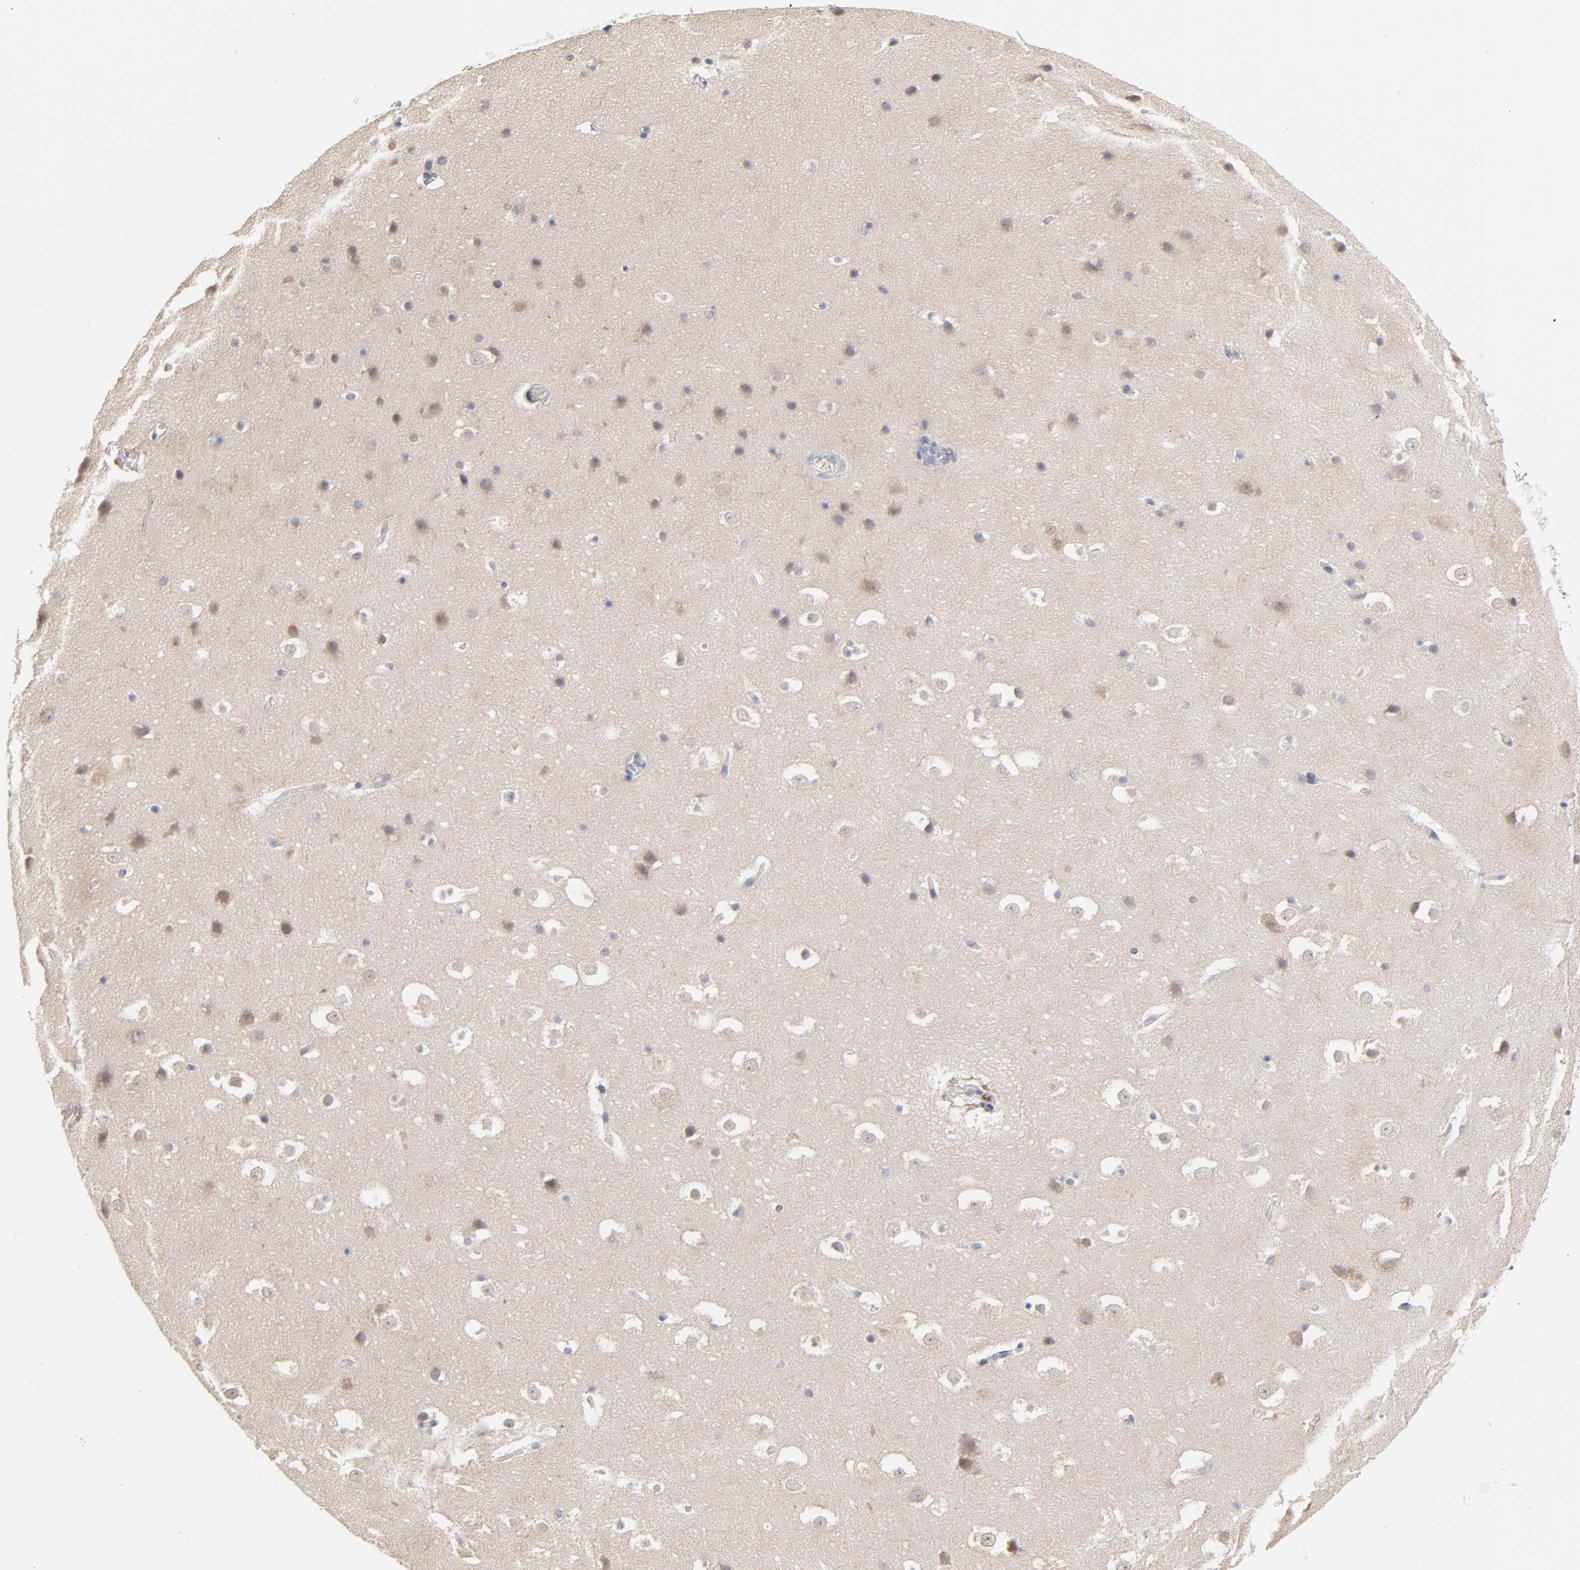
{"staining": {"intensity": "weak", "quantity": "<25%", "location": "cytoplasmic/membranous"}, "tissue": "hippocampus", "cell_type": "Glial cells", "image_type": "normal", "snomed": [{"axis": "morphology", "description": "Normal tissue, NOS"}, {"axis": "topography", "description": "Hippocampus"}], "caption": "The image reveals no significant positivity in glial cells of hippocampus. (Immunohistochemistry, brightfield microscopy, high magnification).", "gene": "DNAL4", "patient": {"sex": "male", "age": 45}}